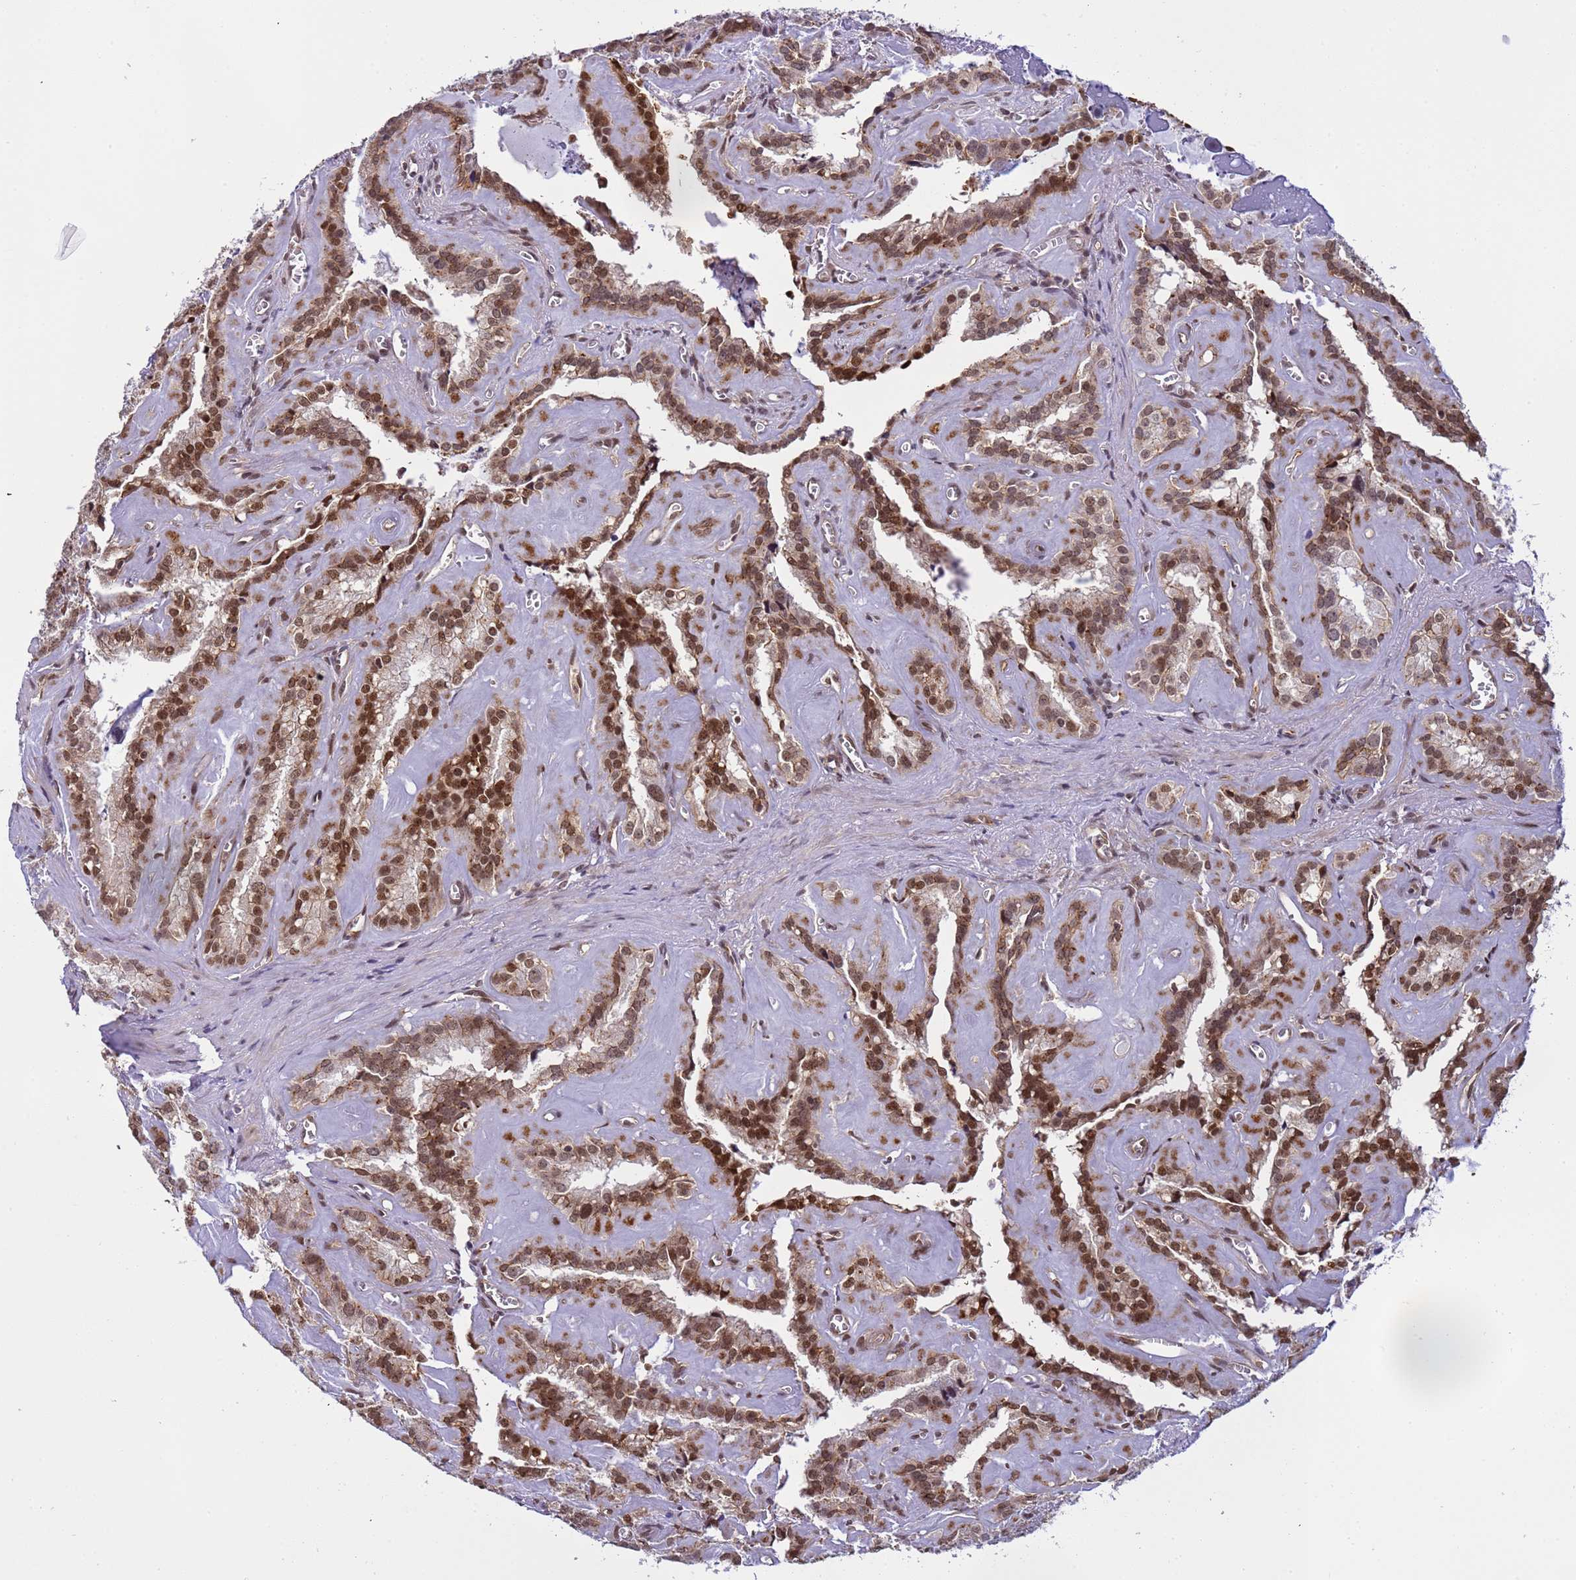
{"staining": {"intensity": "moderate", "quantity": ">75%", "location": "cytoplasmic/membranous,nuclear"}, "tissue": "seminal vesicle", "cell_type": "Glandular cells", "image_type": "normal", "snomed": [{"axis": "morphology", "description": "Normal tissue, NOS"}, {"axis": "topography", "description": "Prostate"}, {"axis": "topography", "description": "Seminal veicle"}], "caption": "DAB (3,3'-diaminobenzidine) immunohistochemical staining of benign seminal vesicle reveals moderate cytoplasmic/membranous,nuclear protein positivity in about >75% of glandular cells.", "gene": "EMC2", "patient": {"sex": "male", "age": 59}}